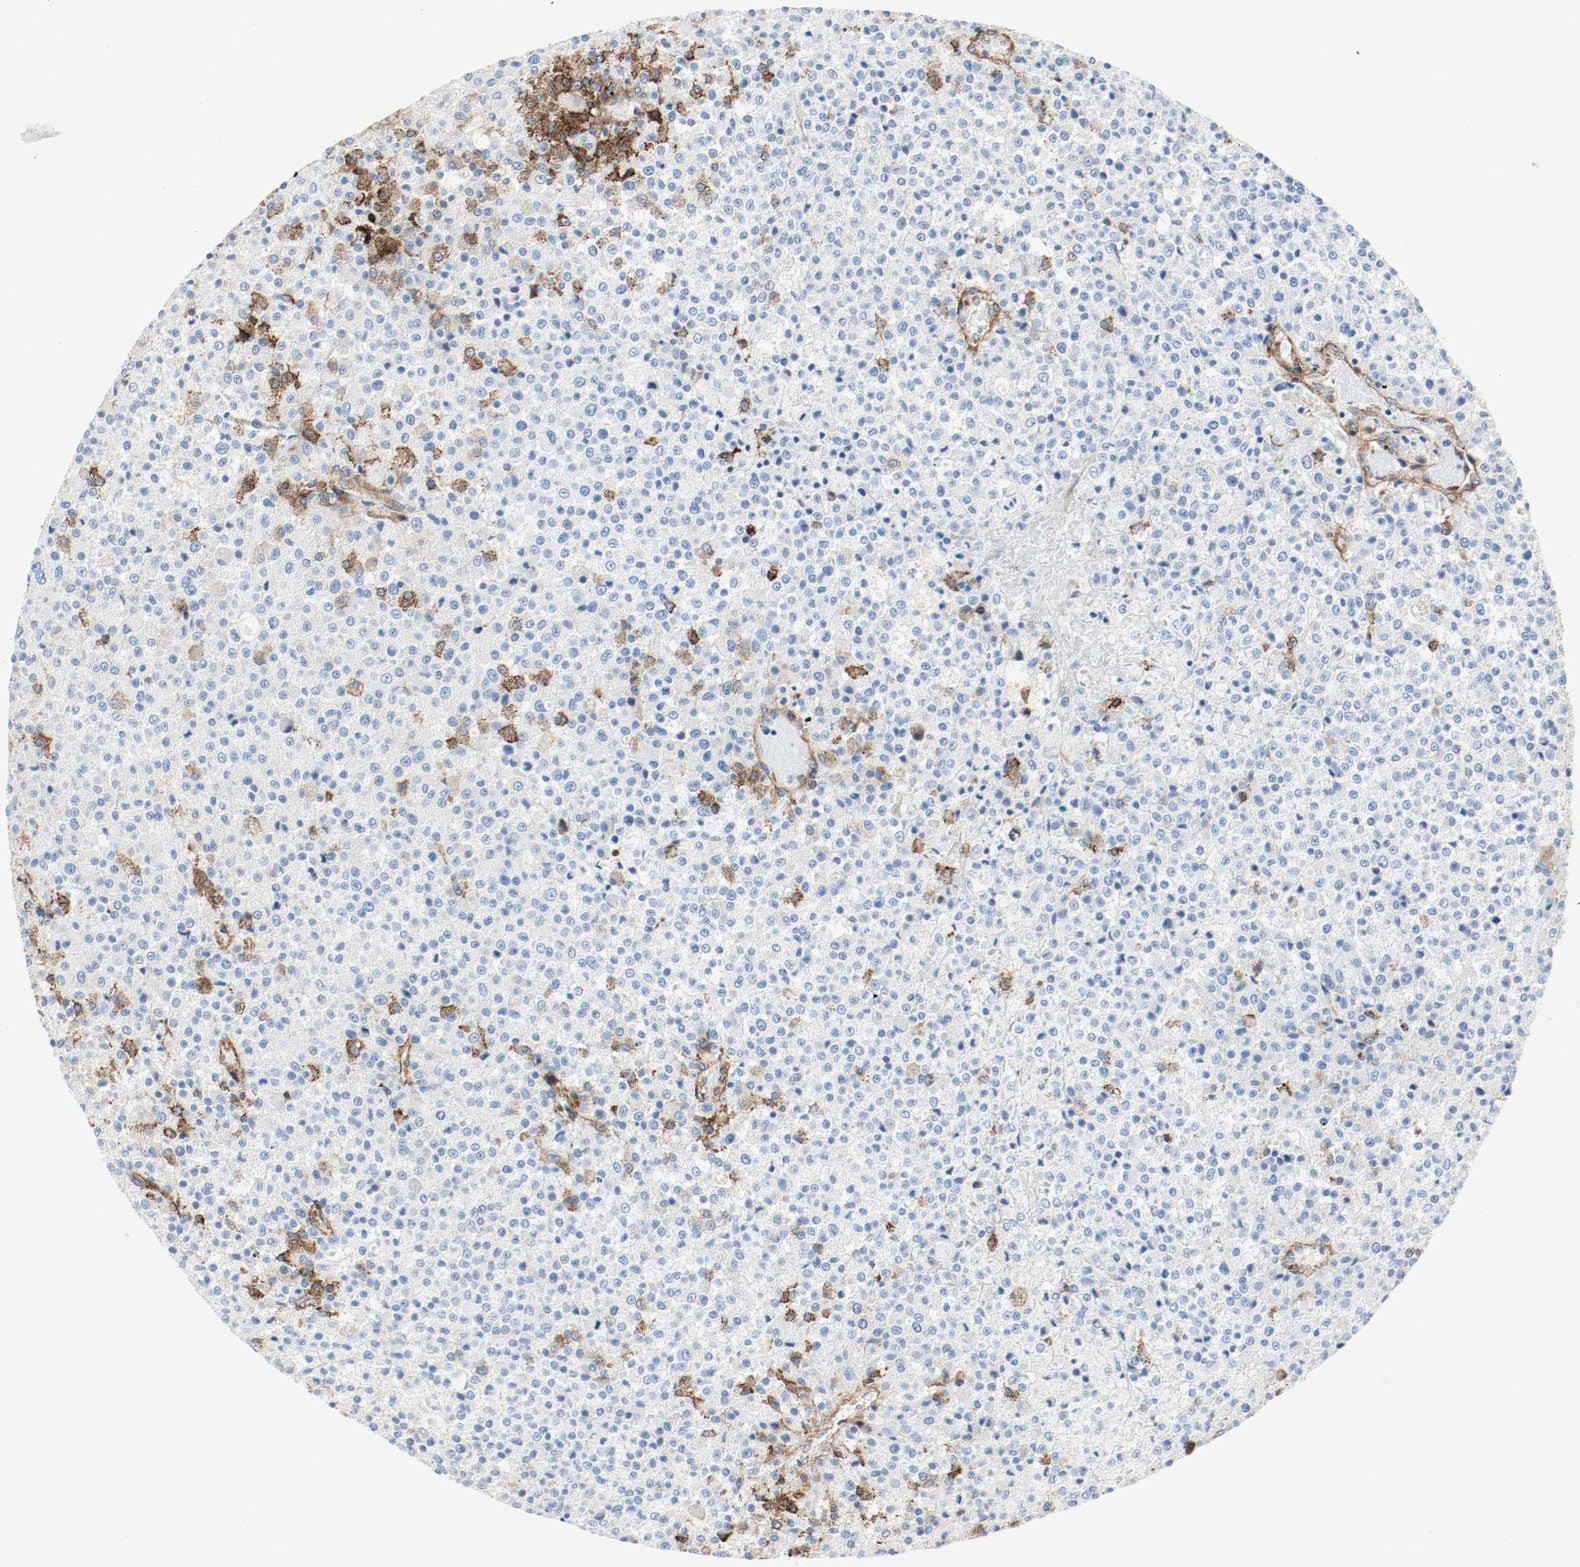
{"staining": {"intensity": "moderate", "quantity": "<25%", "location": "cytoplasmic/membranous"}, "tissue": "testis cancer", "cell_type": "Tumor cells", "image_type": "cancer", "snomed": [{"axis": "morphology", "description": "Seminoma, NOS"}, {"axis": "topography", "description": "Testis"}], "caption": "Immunohistochemistry (IHC) photomicrograph of neoplastic tissue: human testis seminoma stained using immunohistochemistry shows low levels of moderate protein expression localized specifically in the cytoplasmic/membranous of tumor cells, appearing as a cytoplasmic/membranous brown color.", "gene": "LAMB1", "patient": {"sex": "male", "age": 59}}